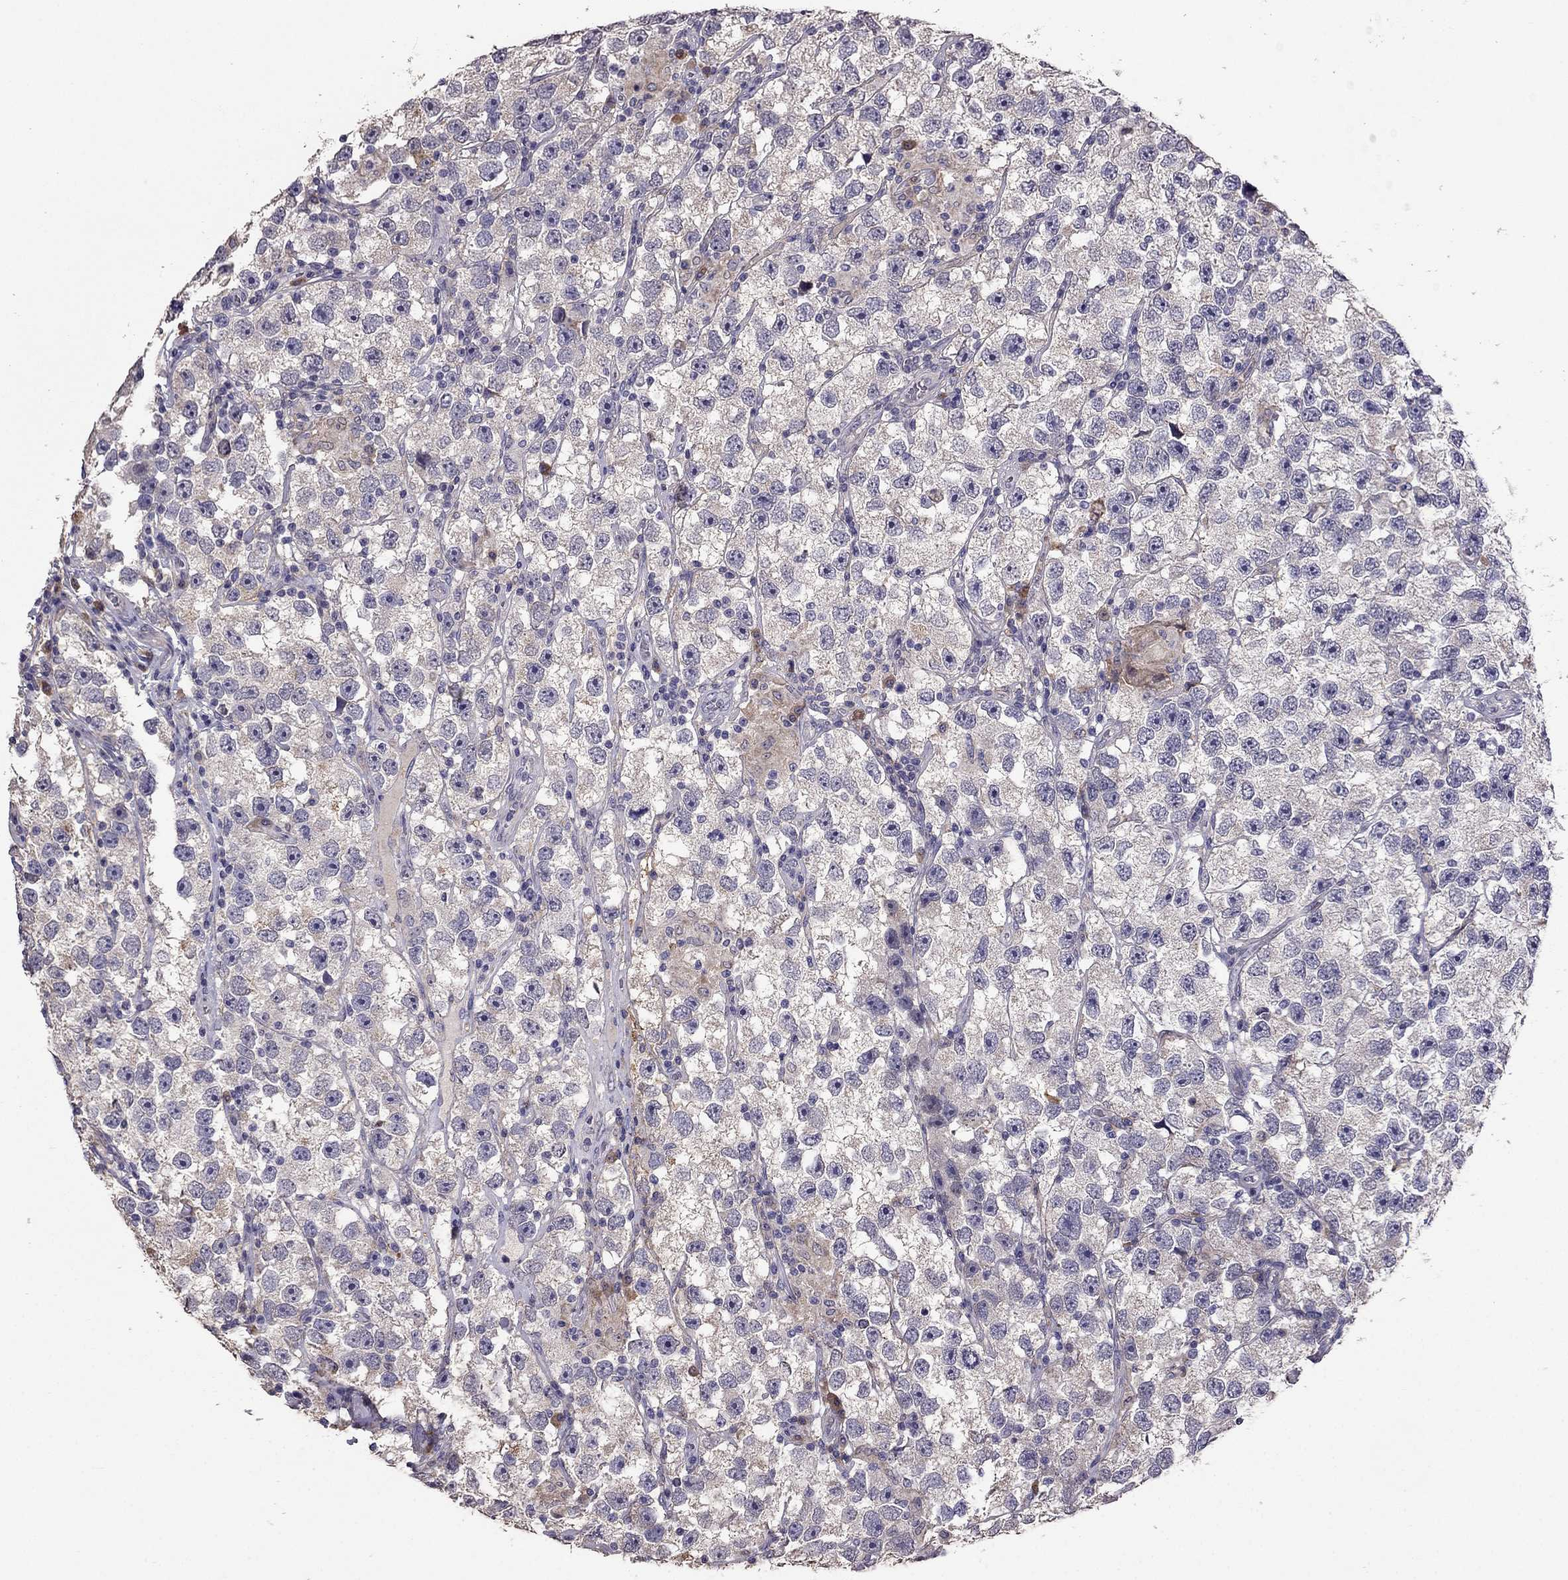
{"staining": {"intensity": "negative", "quantity": "none", "location": "none"}, "tissue": "testis cancer", "cell_type": "Tumor cells", "image_type": "cancer", "snomed": [{"axis": "morphology", "description": "Seminoma, NOS"}, {"axis": "topography", "description": "Testis"}], "caption": "Immunohistochemical staining of human seminoma (testis) displays no significant expression in tumor cells. (DAB (3,3'-diaminobenzidine) immunohistochemistry (IHC) with hematoxylin counter stain).", "gene": "CDH9", "patient": {"sex": "male", "age": 26}}